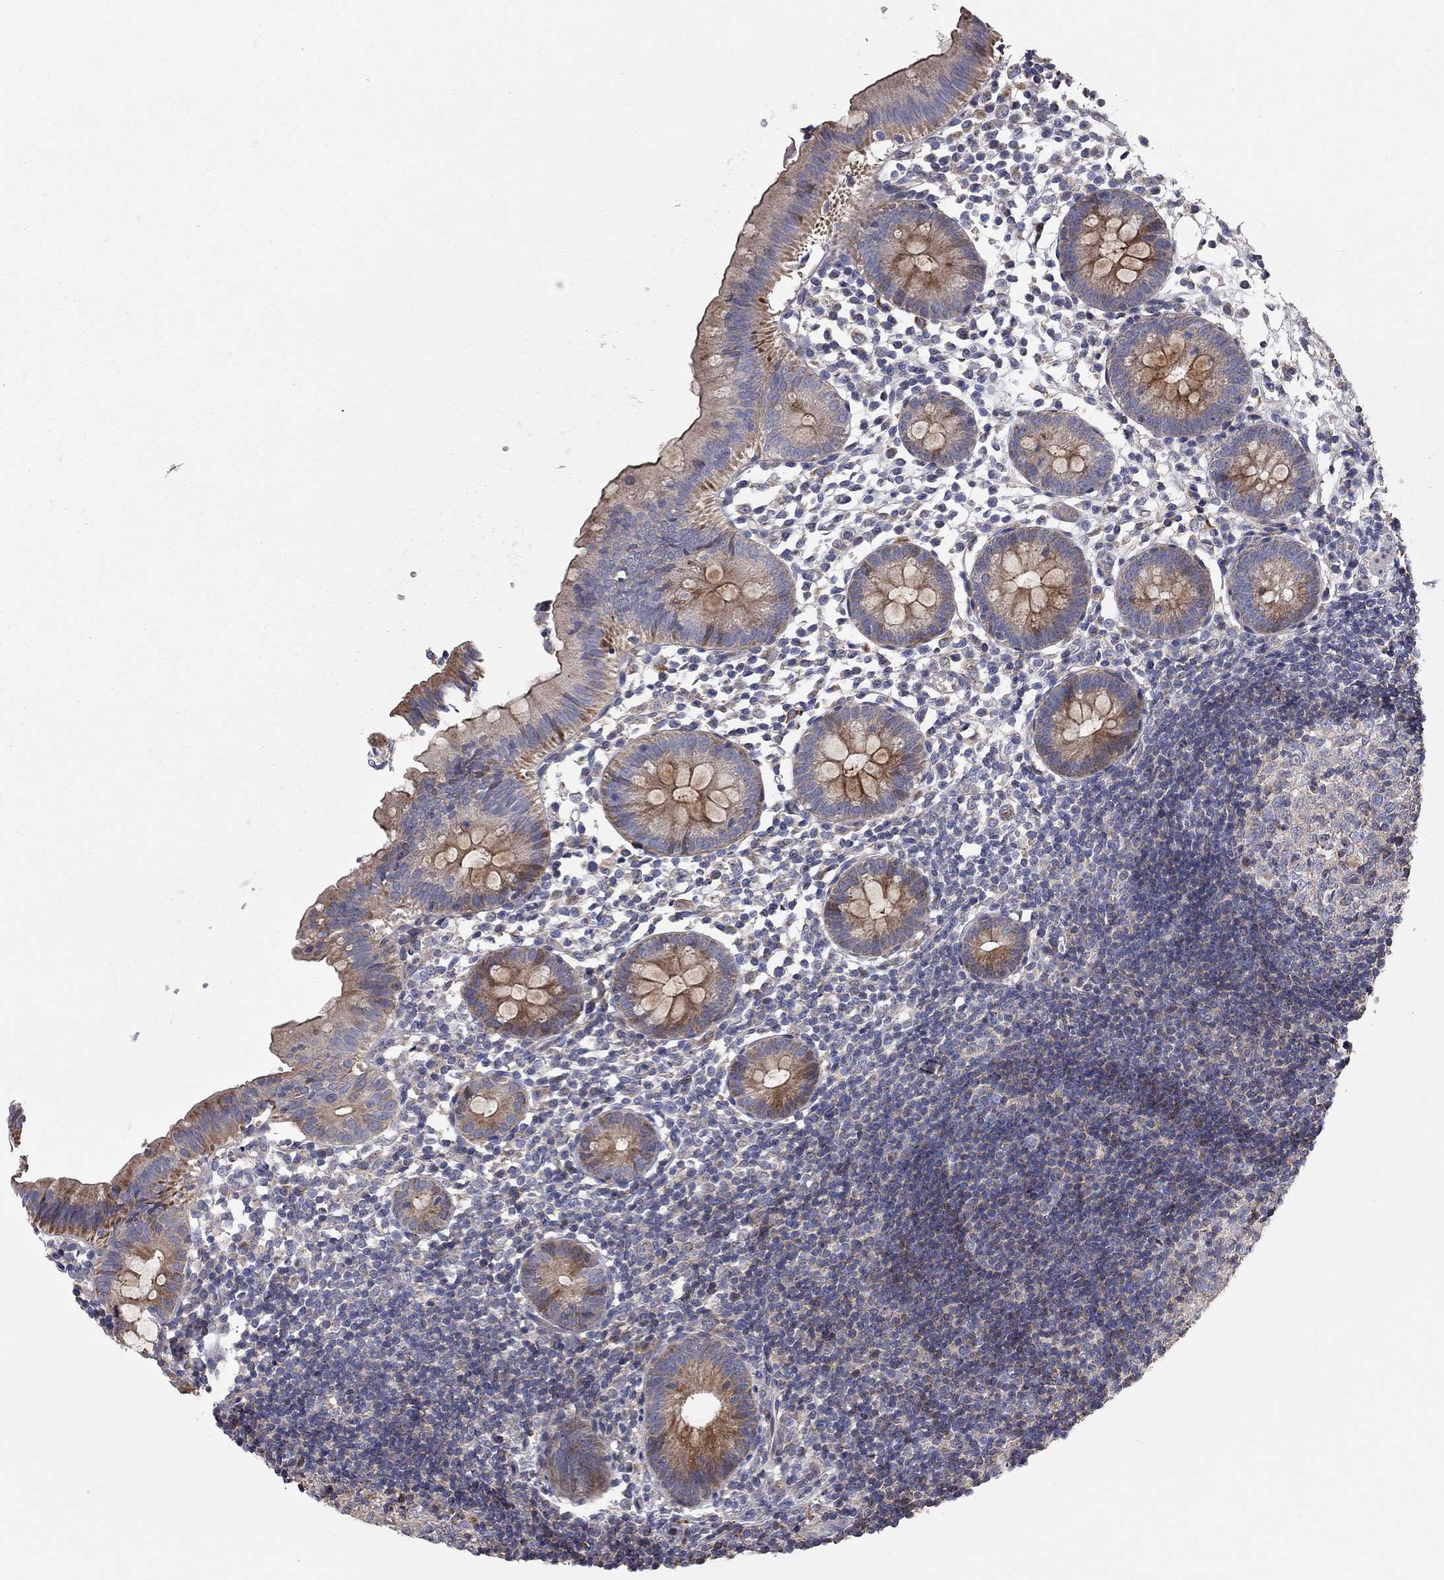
{"staining": {"intensity": "strong", "quantity": "25%-75%", "location": "cytoplasmic/membranous"}, "tissue": "appendix", "cell_type": "Glandular cells", "image_type": "normal", "snomed": [{"axis": "morphology", "description": "Normal tissue, NOS"}, {"axis": "topography", "description": "Appendix"}], "caption": "Protein analysis of benign appendix exhibits strong cytoplasmic/membranous expression in approximately 25%-75% of glandular cells. The staining was performed using DAB to visualize the protein expression in brown, while the nuclei were stained in blue with hematoxylin (Magnification: 20x).", "gene": "KANSL1L", "patient": {"sex": "female", "age": 40}}